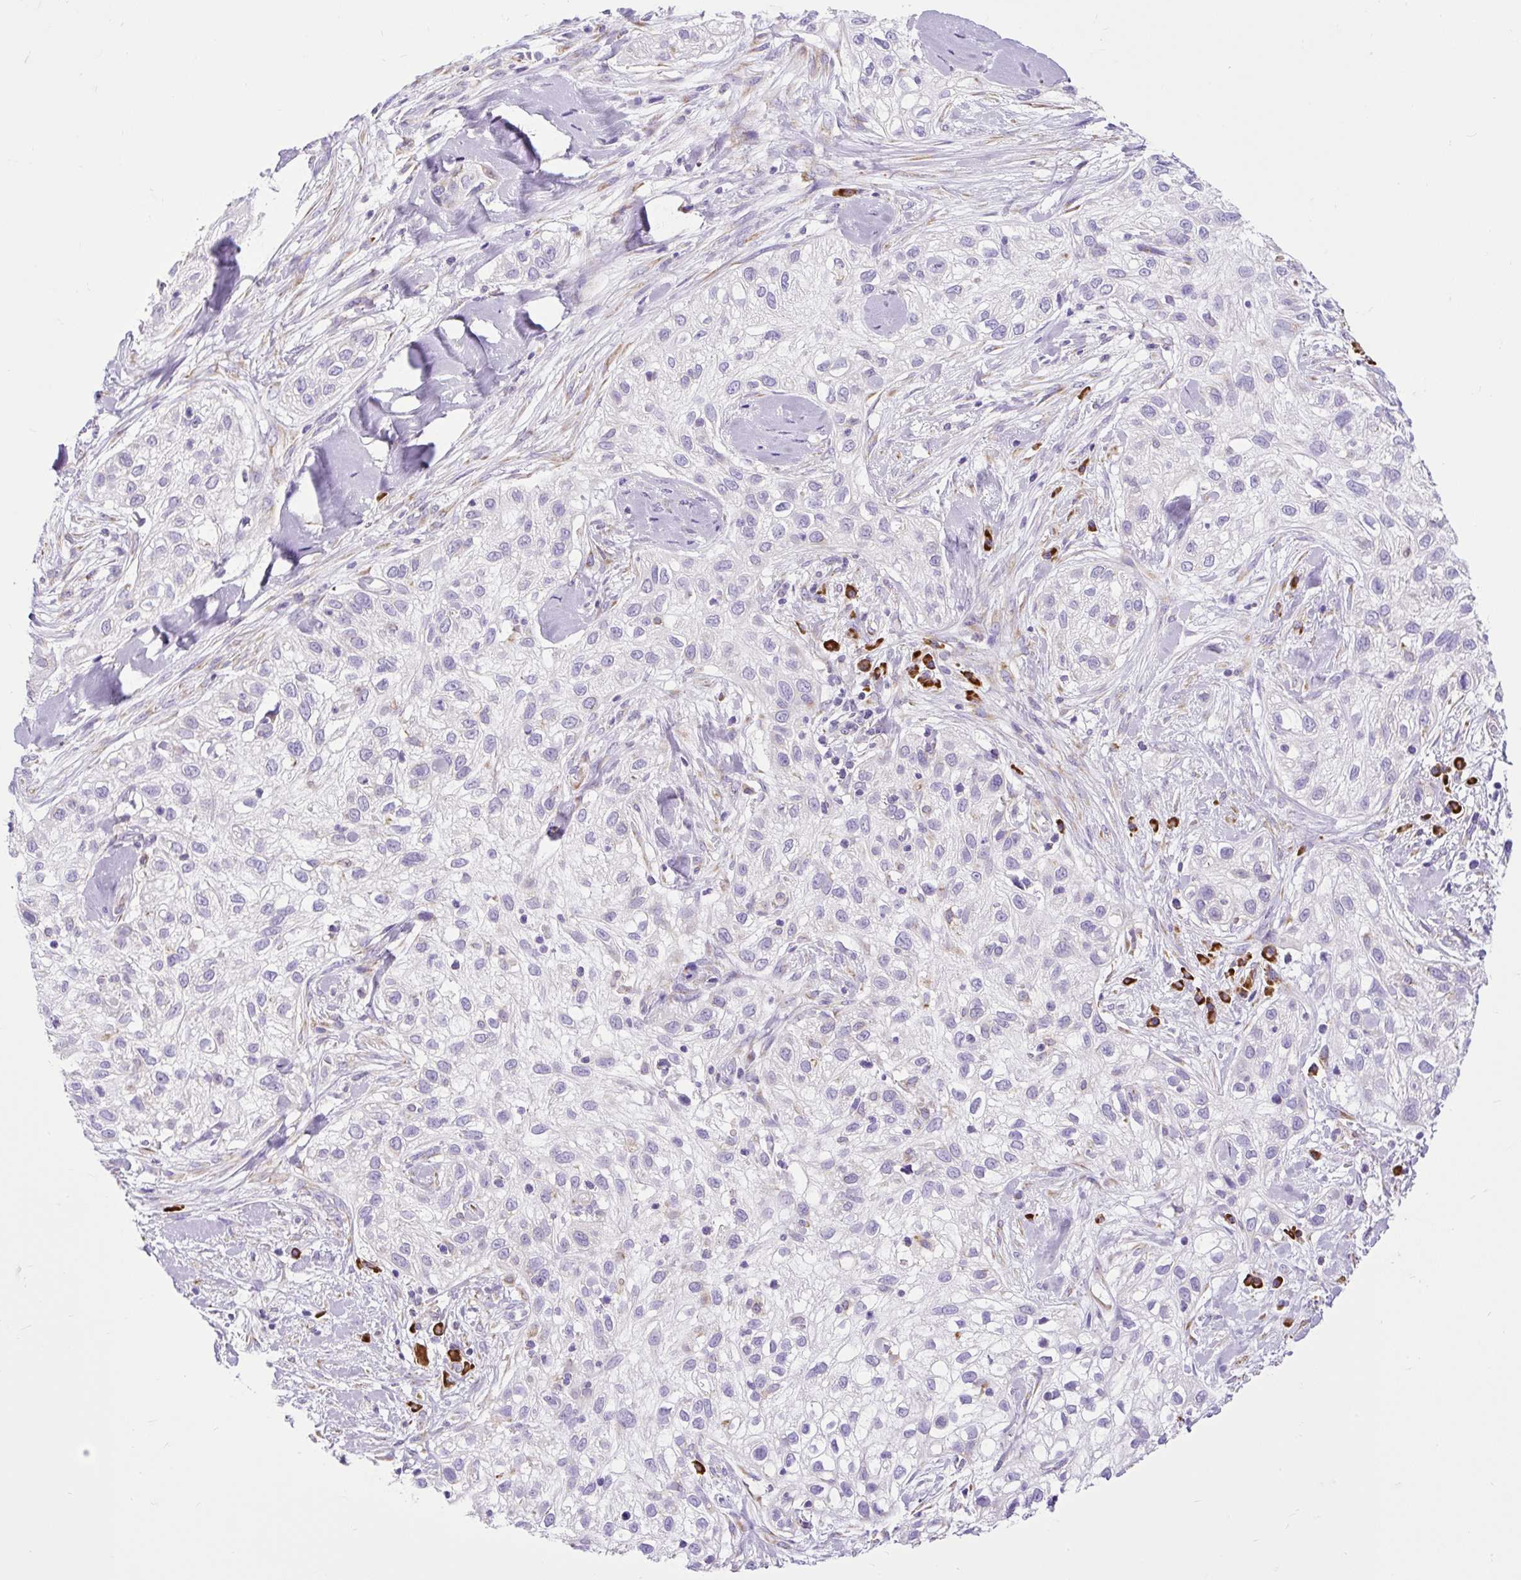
{"staining": {"intensity": "negative", "quantity": "none", "location": "none"}, "tissue": "skin cancer", "cell_type": "Tumor cells", "image_type": "cancer", "snomed": [{"axis": "morphology", "description": "Squamous cell carcinoma, NOS"}, {"axis": "topography", "description": "Skin"}], "caption": "IHC photomicrograph of squamous cell carcinoma (skin) stained for a protein (brown), which exhibits no staining in tumor cells.", "gene": "DDOST", "patient": {"sex": "male", "age": 82}}